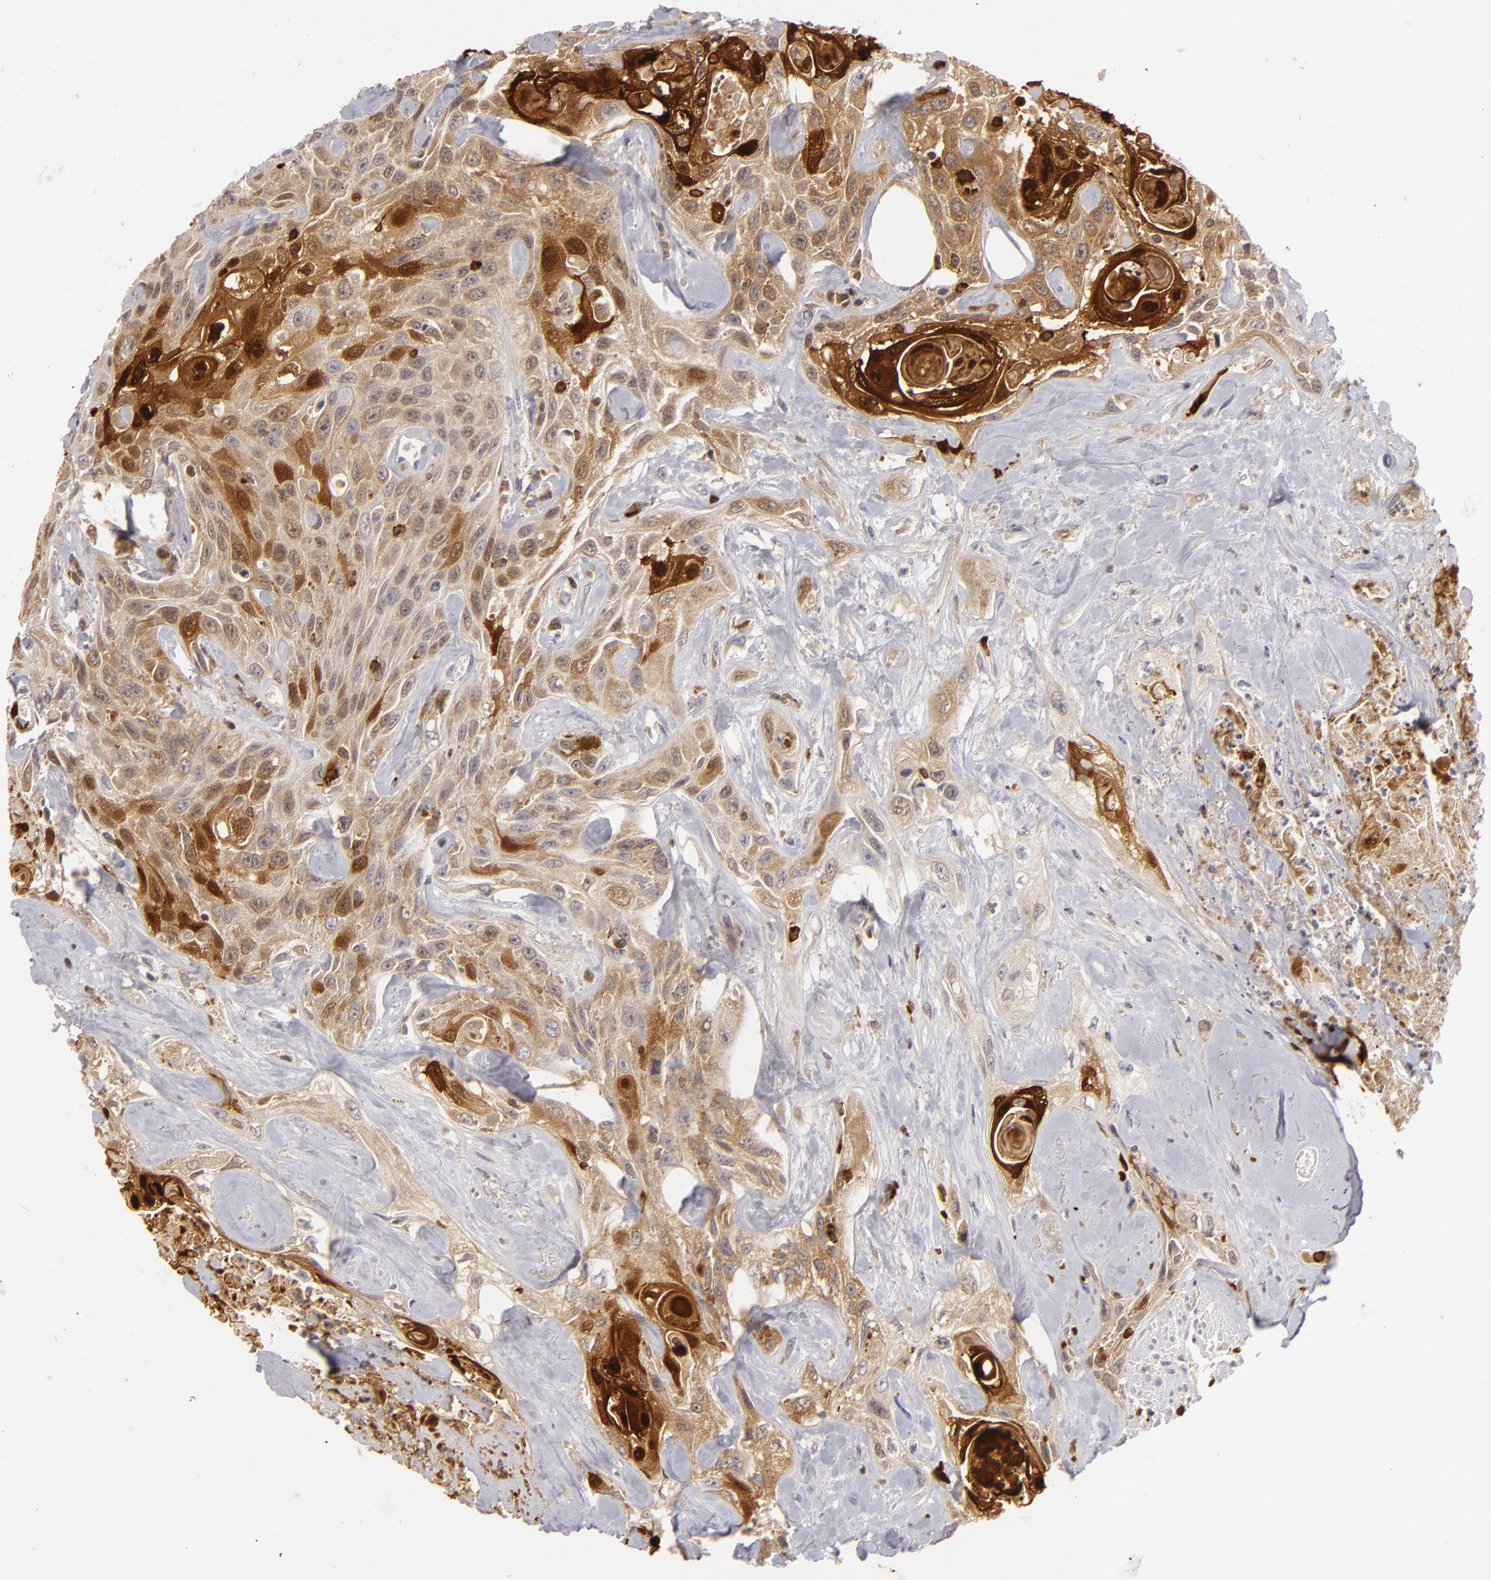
{"staining": {"intensity": "strong", "quantity": "25%-75%", "location": "cytoplasmic/membranous,nuclear"}, "tissue": "urothelial cancer", "cell_type": "Tumor cells", "image_type": "cancer", "snomed": [{"axis": "morphology", "description": "Urothelial carcinoma, High grade"}, {"axis": "topography", "description": "Urinary bladder"}], "caption": "Tumor cells display strong cytoplasmic/membranous and nuclear expression in approximately 25%-75% of cells in urothelial carcinoma (high-grade).", "gene": "APOBEC3G", "patient": {"sex": "female", "age": 84}}